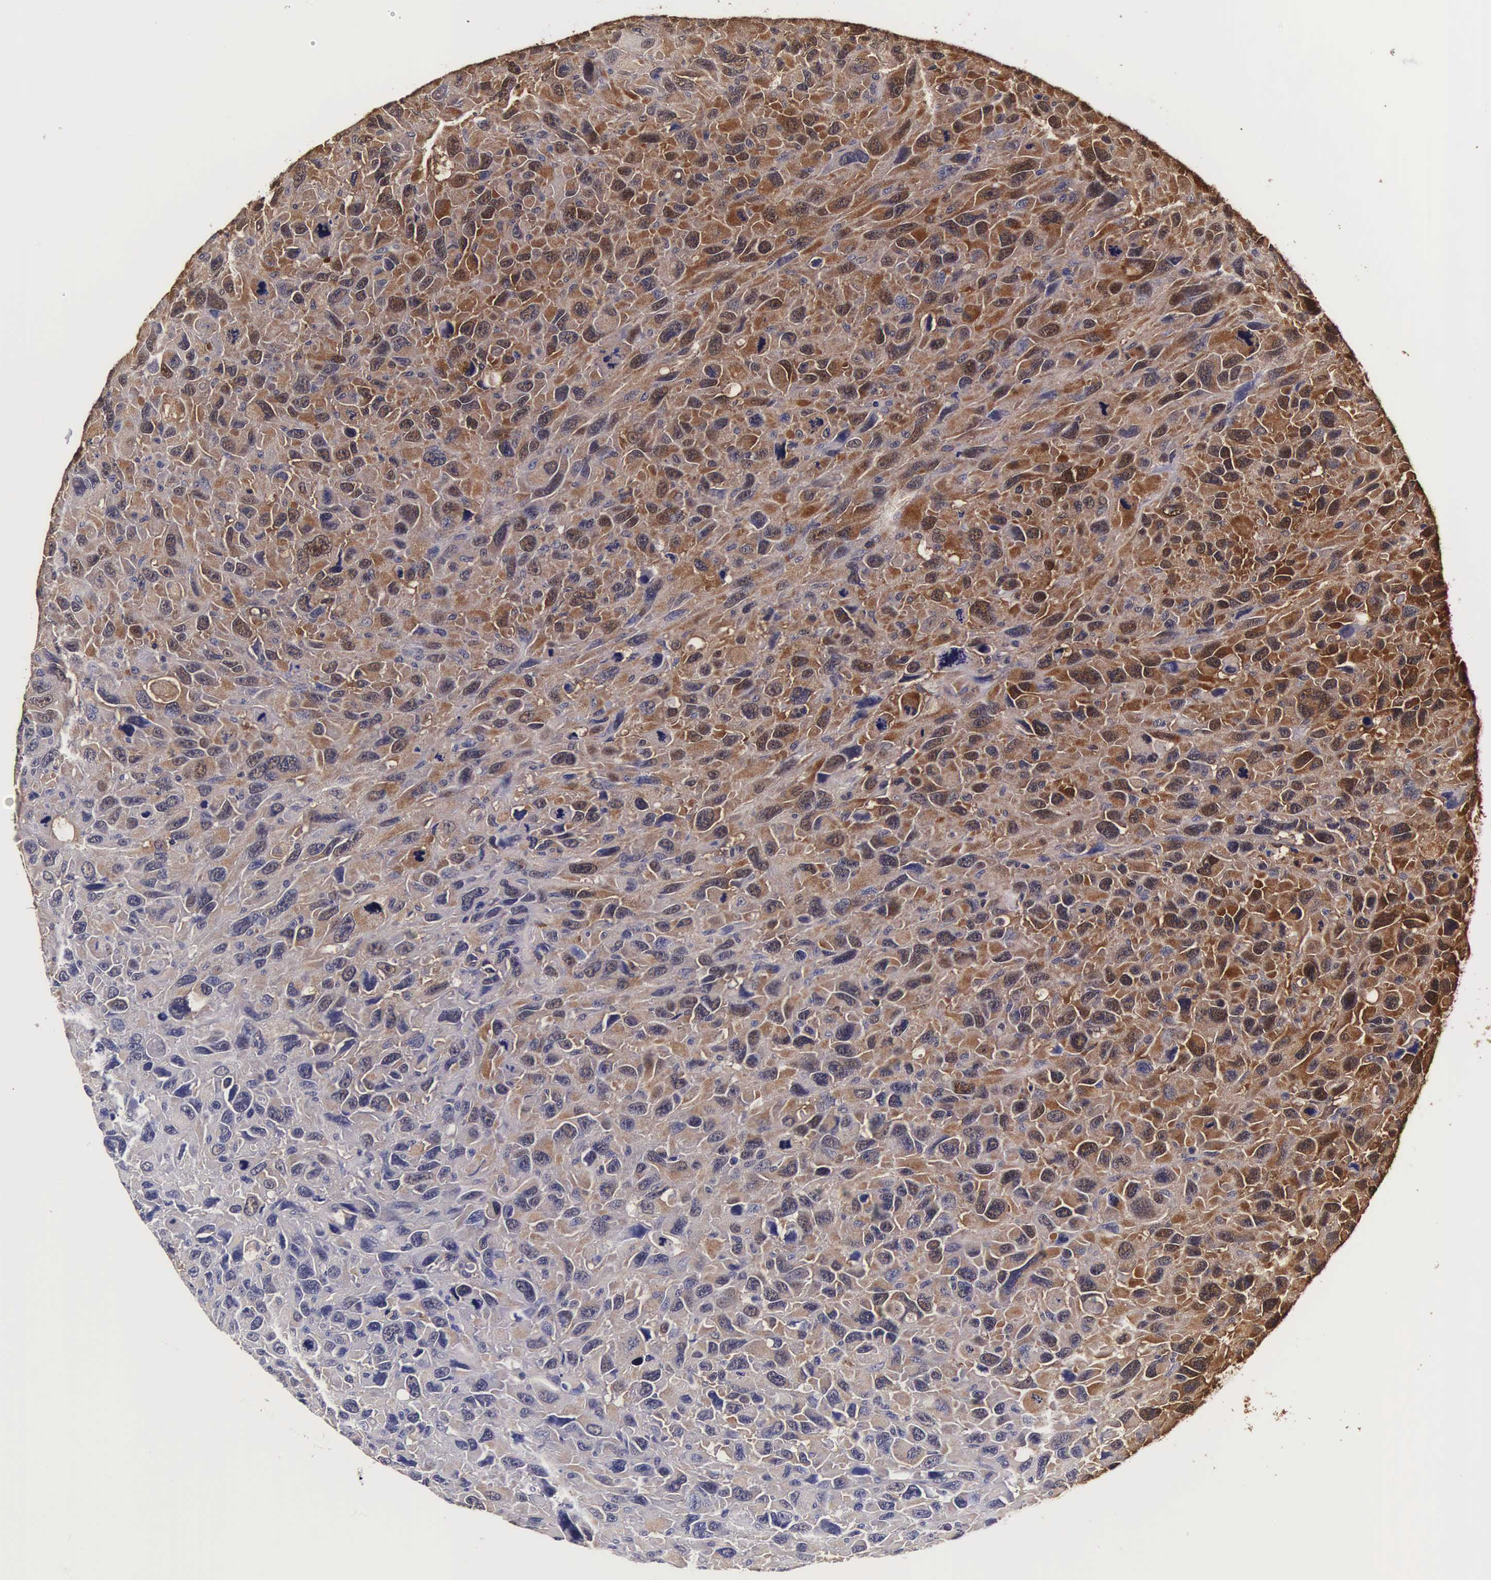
{"staining": {"intensity": "moderate", "quantity": "25%-75%", "location": "cytoplasmic/membranous,nuclear"}, "tissue": "renal cancer", "cell_type": "Tumor cells", "image_type": "cancer", "snomed": [{"axis": "morphology", "description": "Adenocarcinoma, NOS"}, {"axis": "topography", "description": "Kidney"}], "caption": "Approximately 25%-75% of tumor cells in adenocarcinoma (renal) demonstrate moderate cytoplasmic/membranous and nuclear protein positivity as visualized by brown immunohistochemical staining.", "gene": "TECPR2", "patient": {"sex": "male", "age": 79}}